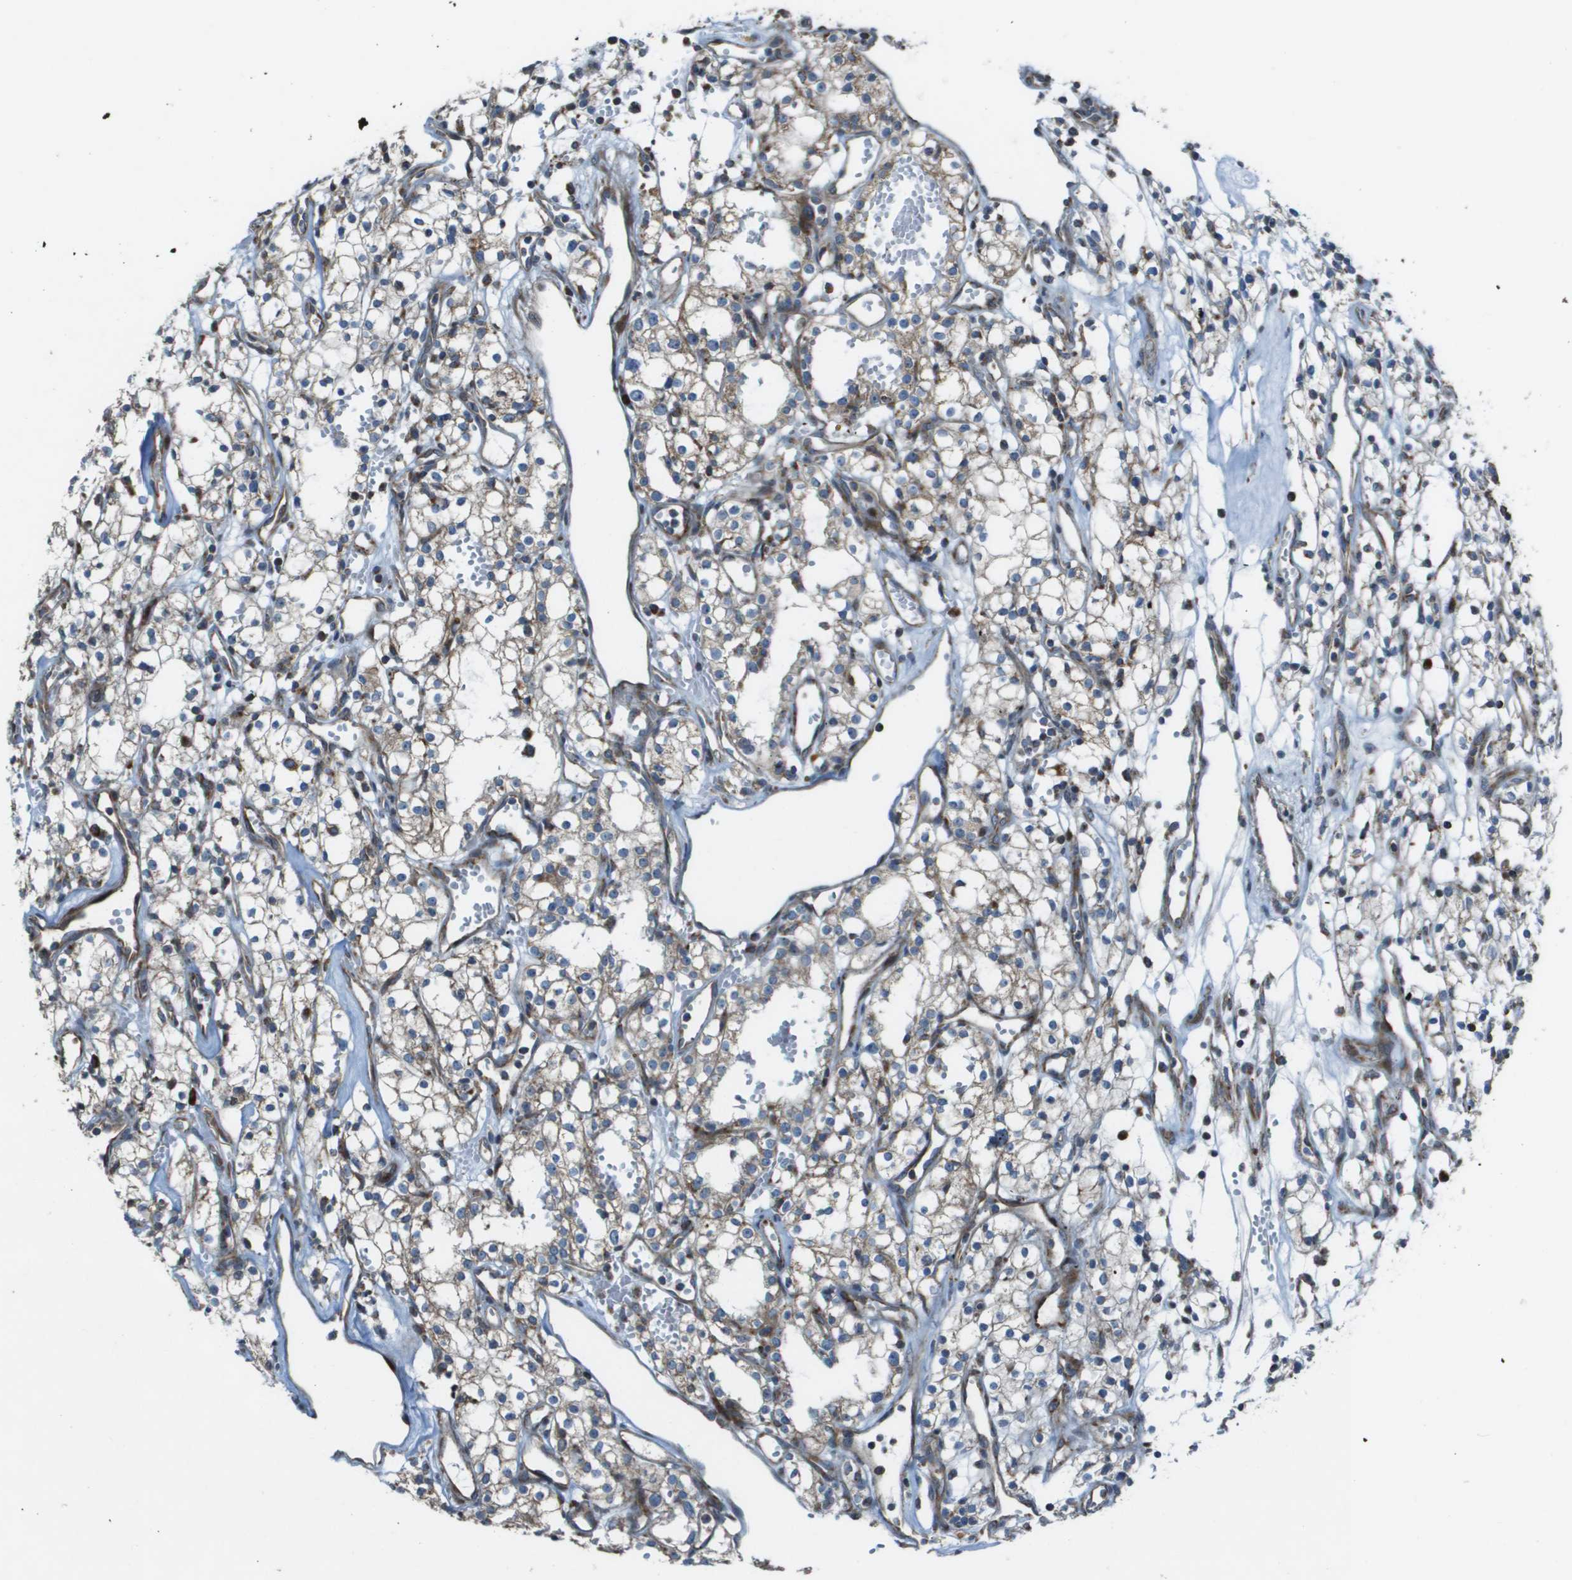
{"staining": {"intensity": "weak", "quantity": "<25%", "location": "cytoplasmic/membranous"}, "tissue": "renal cancer", "cell_type": "Tumor cells", "image_type": "cancer", "snomed": [{"axis": "morphology", "description": "Adenocarcinoma, NOS"}, {"axis": "topography", "description": "Kidney"}], "caption": "Image shows no protein staining in tumor cells of adenocarcinoma (renal) tissue.", "gene": "MGAT3", "patient": {"sex": "male", "age": 59}}